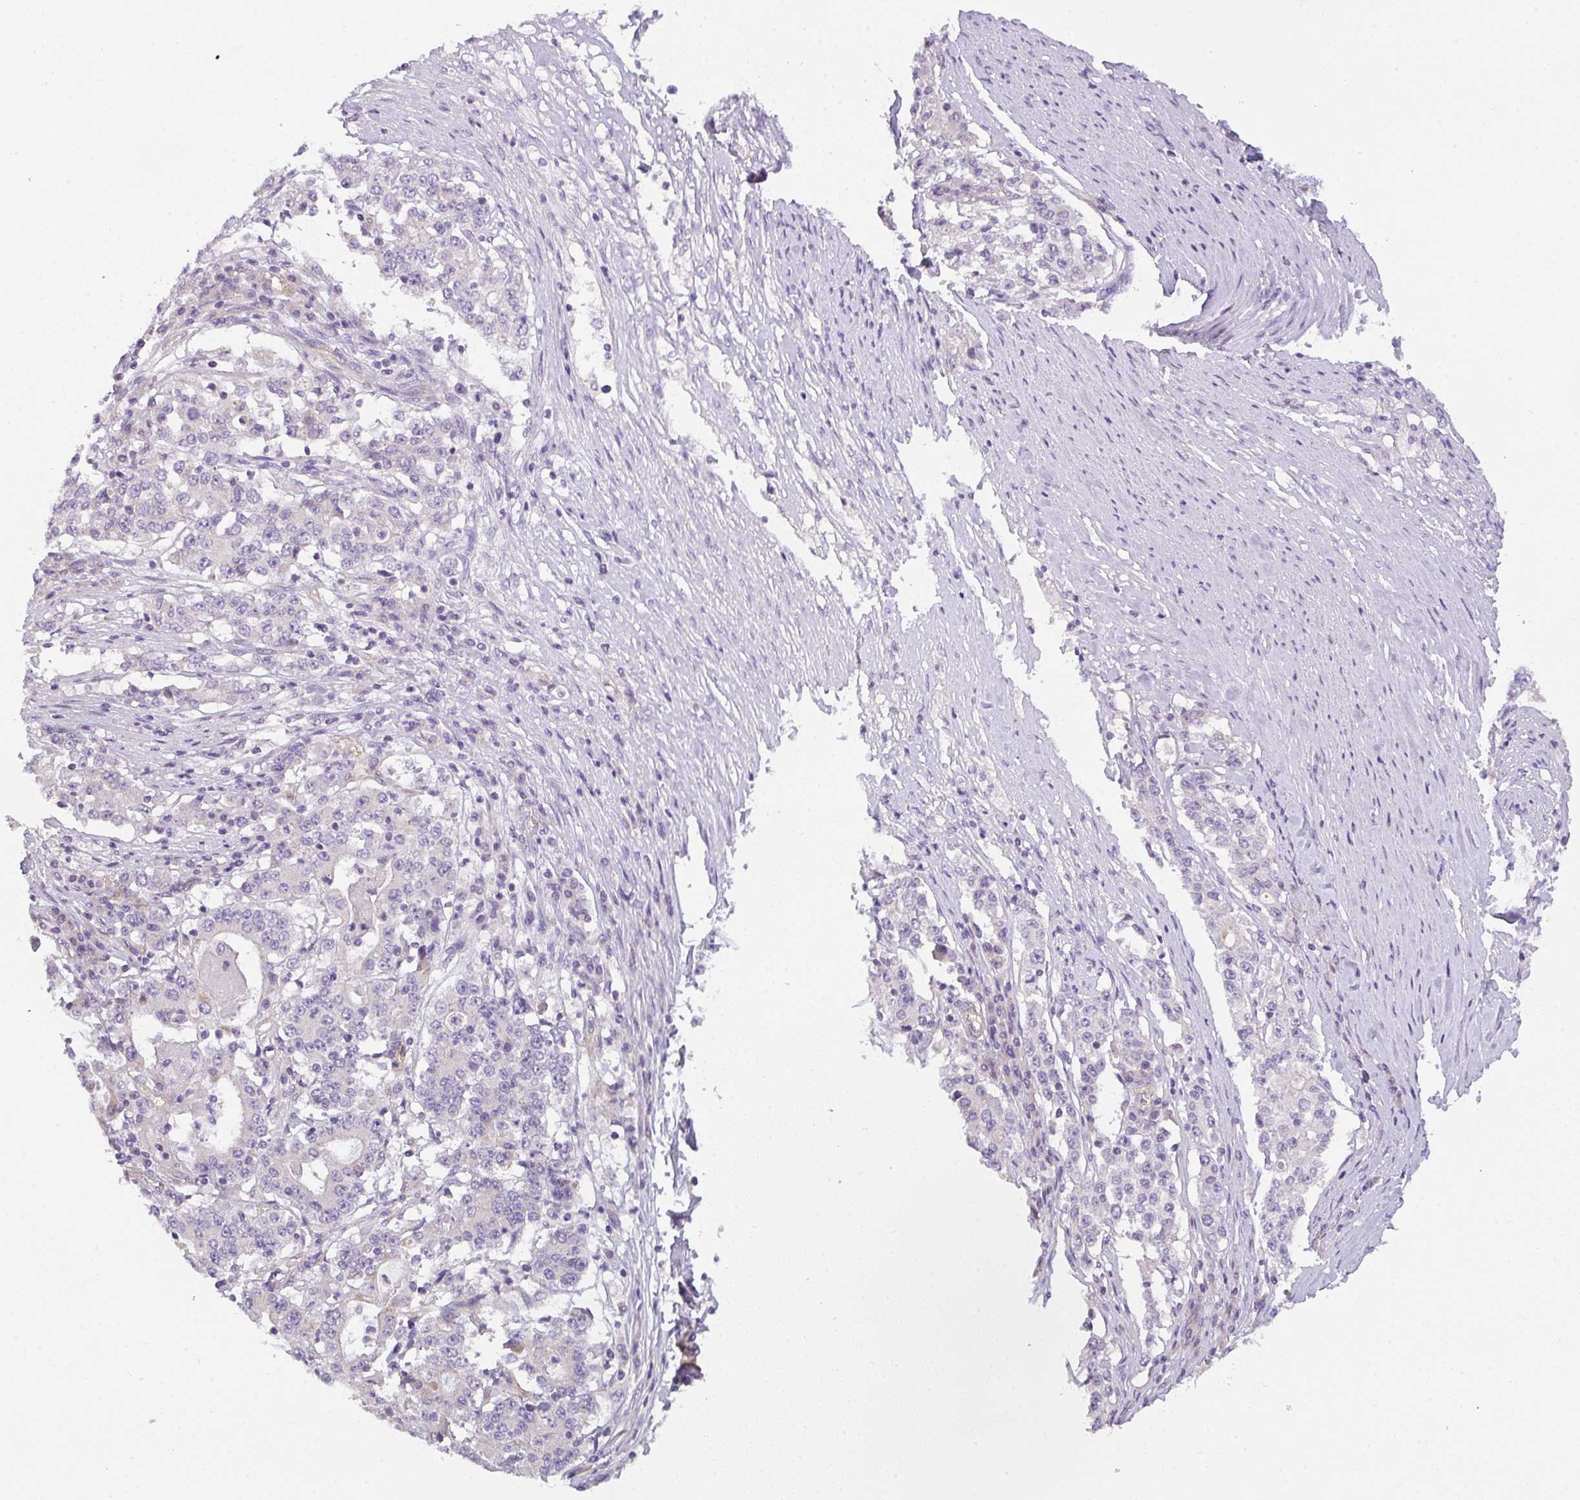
{"staining": {"intensity": "negative", "quantity": "none", "location": "none"}, "tissue": "stomach cancer", "cell_type": "Tumor cells", "image_type": "cancer", "snomed": [{"axis": "morphology", "description": "Adenocarcinoma, NOS"}, {"axis": "topography", "description": "Stomach"}], "caption": "Immunohistochemistry of human stomach adenocarcinoma reveals no positivity in tumor cells. Brightfield microscopy of immunohistochemistry (IHC) stained with DAB (brown) and hematoxylin (blue), captured at high magnification.", "gene": "FILIP1", "patient": {"sex": "male", "age": 59}}